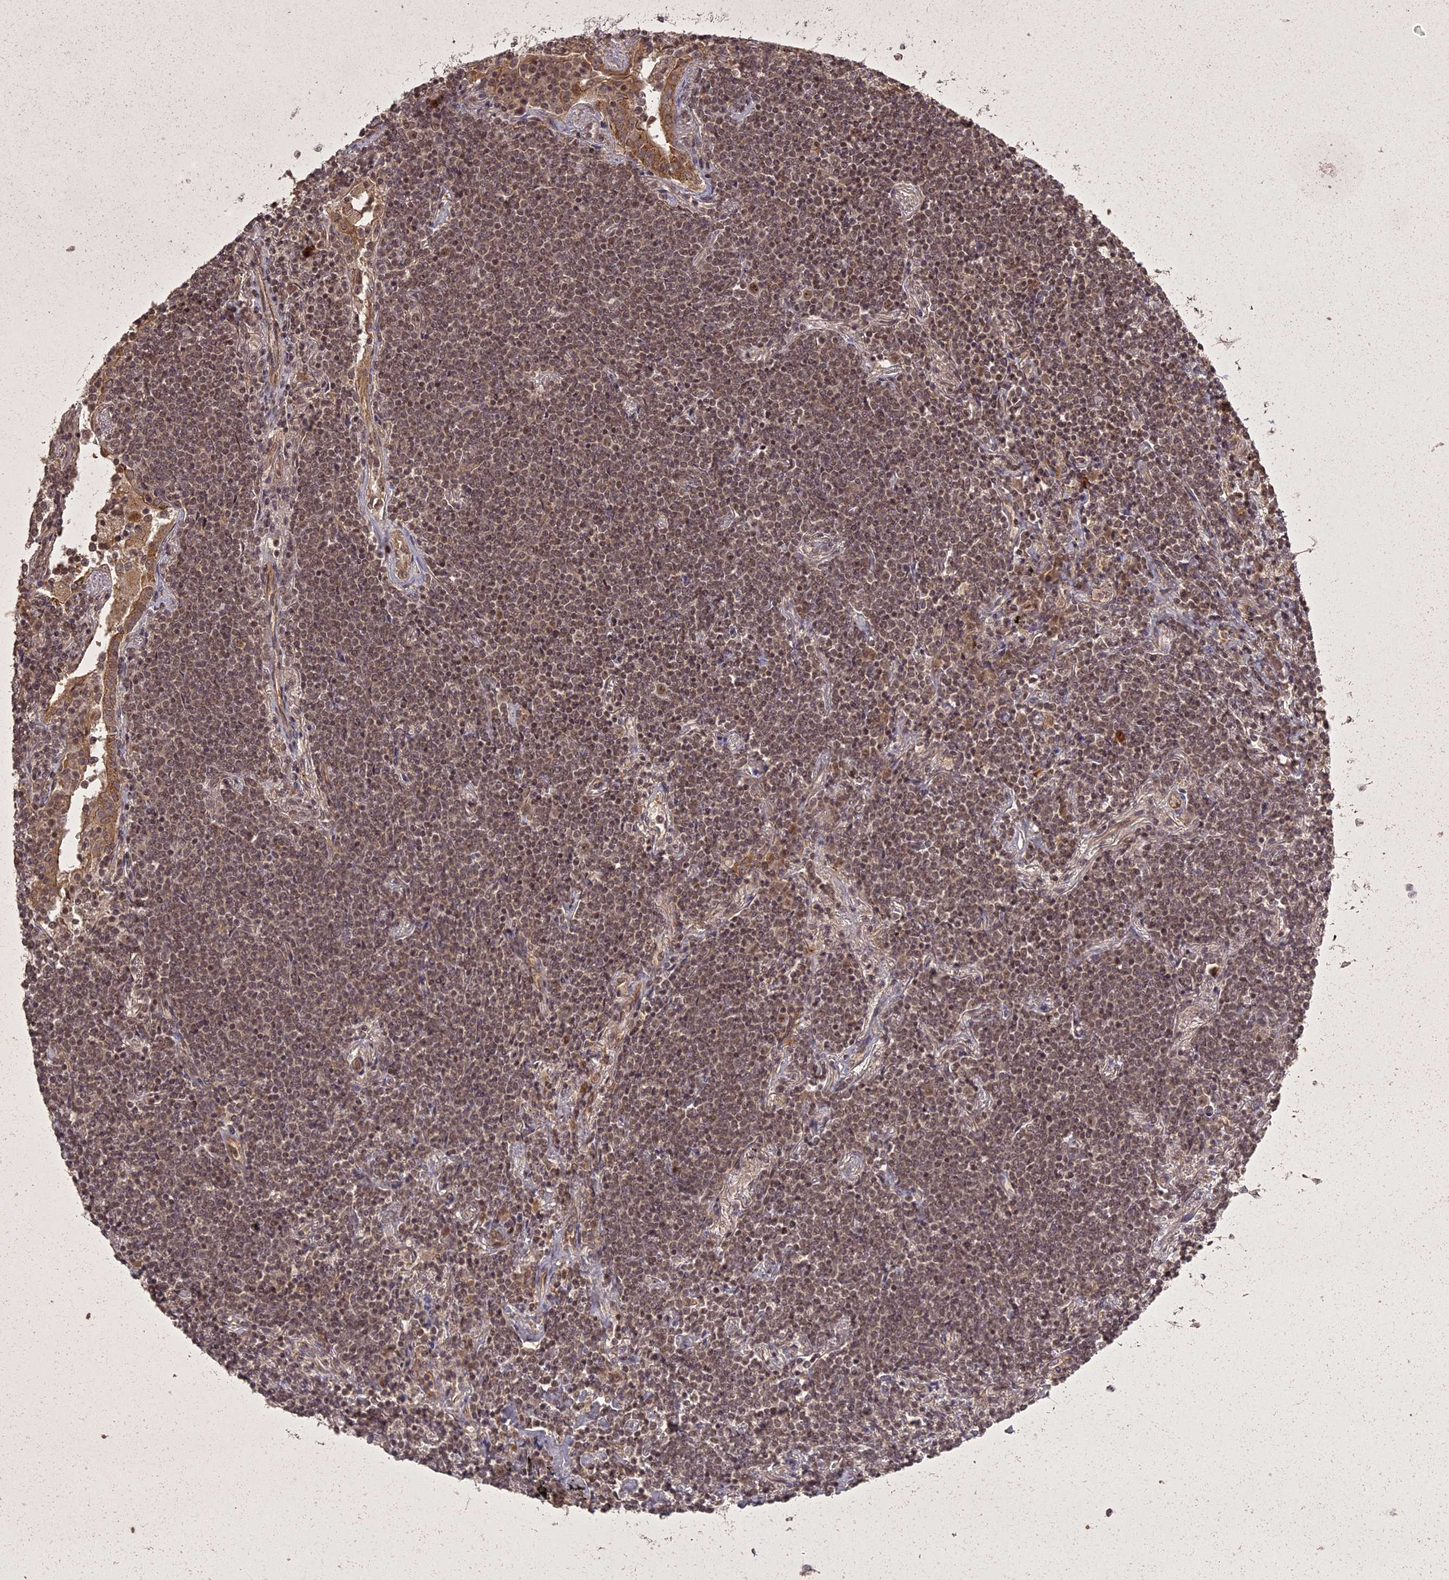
{"staining": {"intensity": "moderate", "quantity": ">75%", "location": "nuclear"}, "tissue": "lymphoma", "cell_type": "Tumor cells", "image_type": "cancer", "snomed": [{"axis": "morphology", "description": "Malignant lymphoma, non-Hodgkin's type, Low grade"}, {"axis": "topography", "description": "Lung"}], "caption": "A brown stain highlights moderate nuclear expression of a protein in lymphoma tumor cells.", "gene": "ING5", "patient": {"sex": "female", "age": 71}}